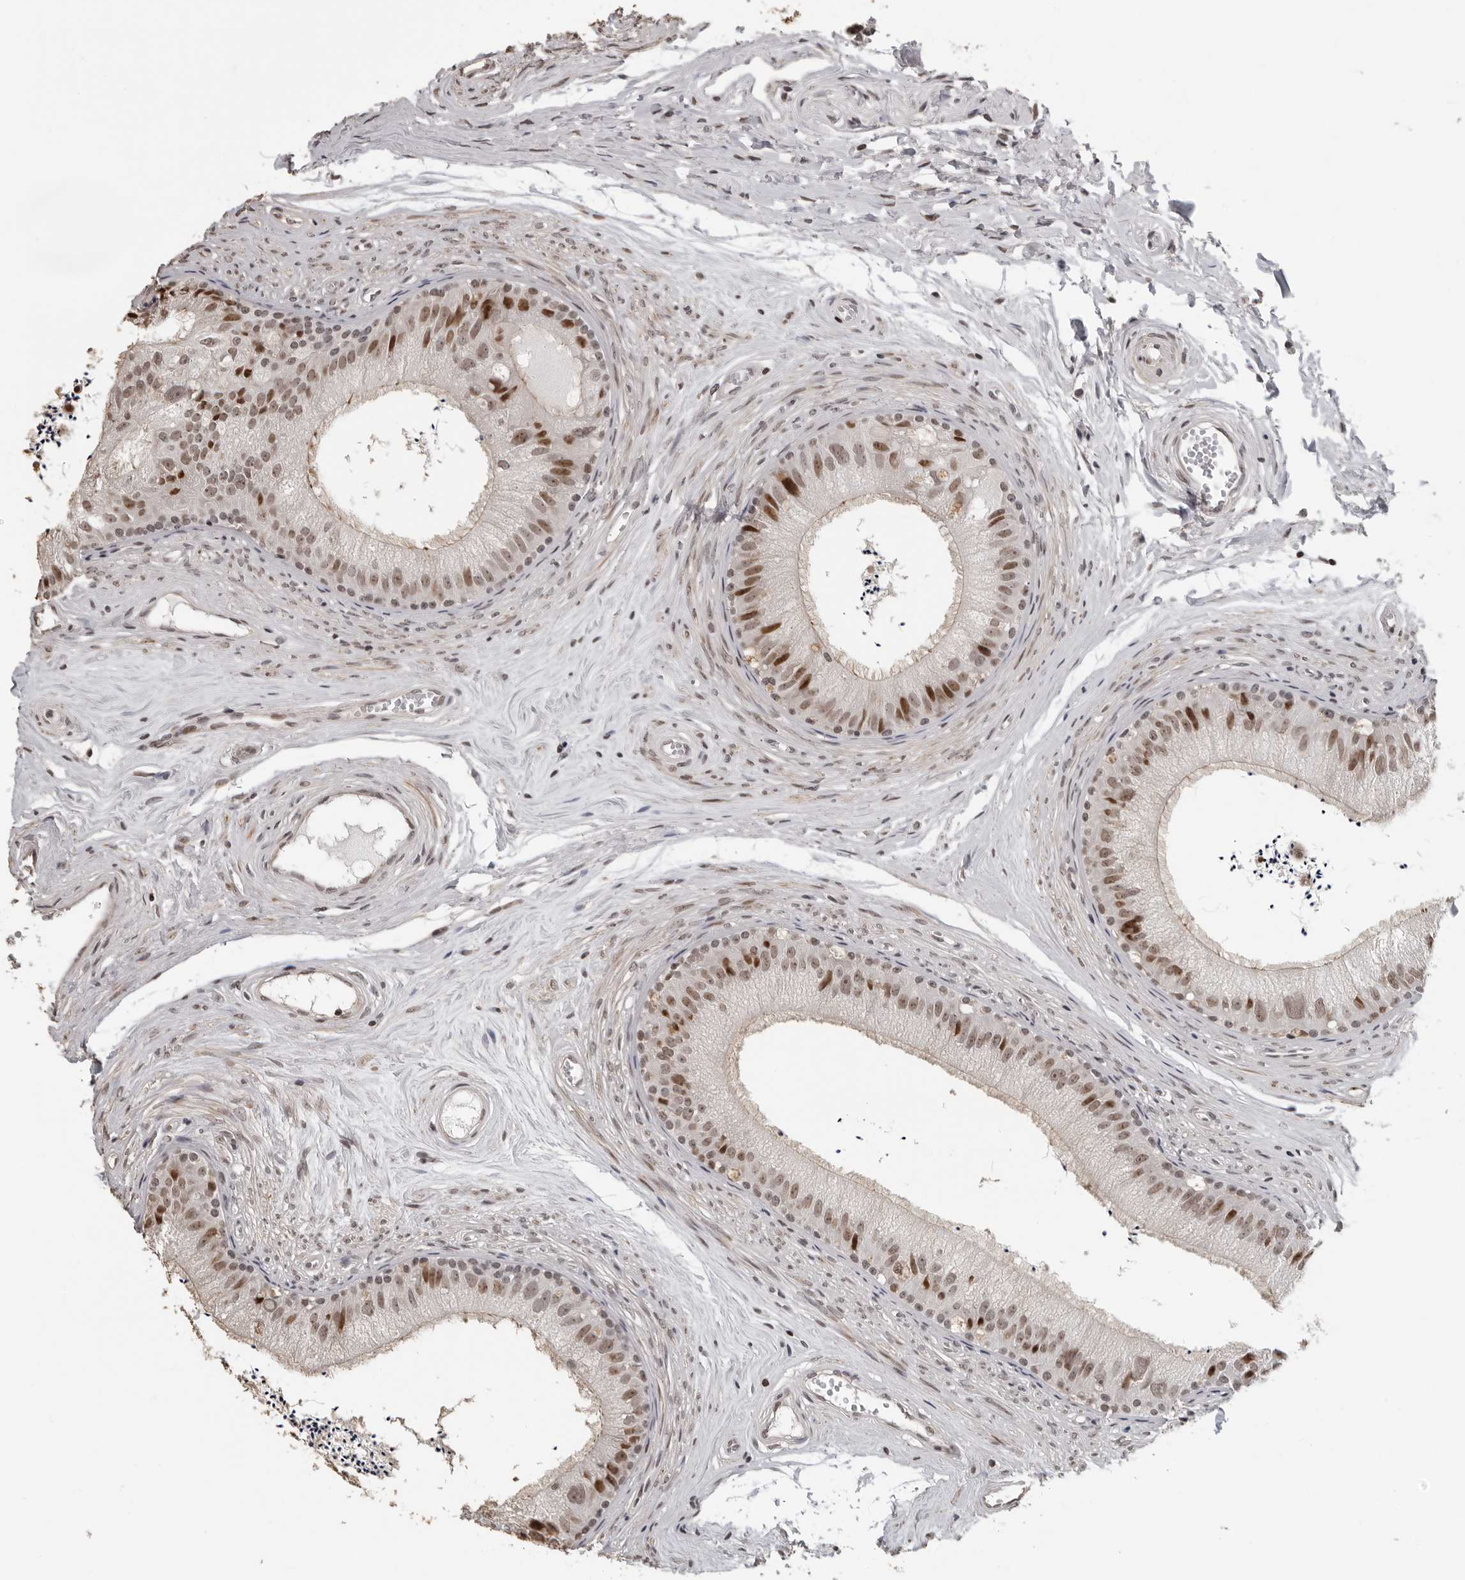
{"staining": {"intensity": "moderate", "quantity": "25%-75%", "location": "nuclear"}, "tissue": "epididymis", "cell_type": "Glandular cells", "image_type": "normal", "snomed": [{"axis": "morphology", "description": "Normal tissue, NOS"}, {"axis": "topography", "description": "Epididymis"}], "caption": "About 25%-75% of glandular cells in benign epididymis reveal moderate nuclear protein positivity as visualized by brown immunohistochemical staining.", "gene": "ORC1", "patient": {"sex": "male", "age": 56}}